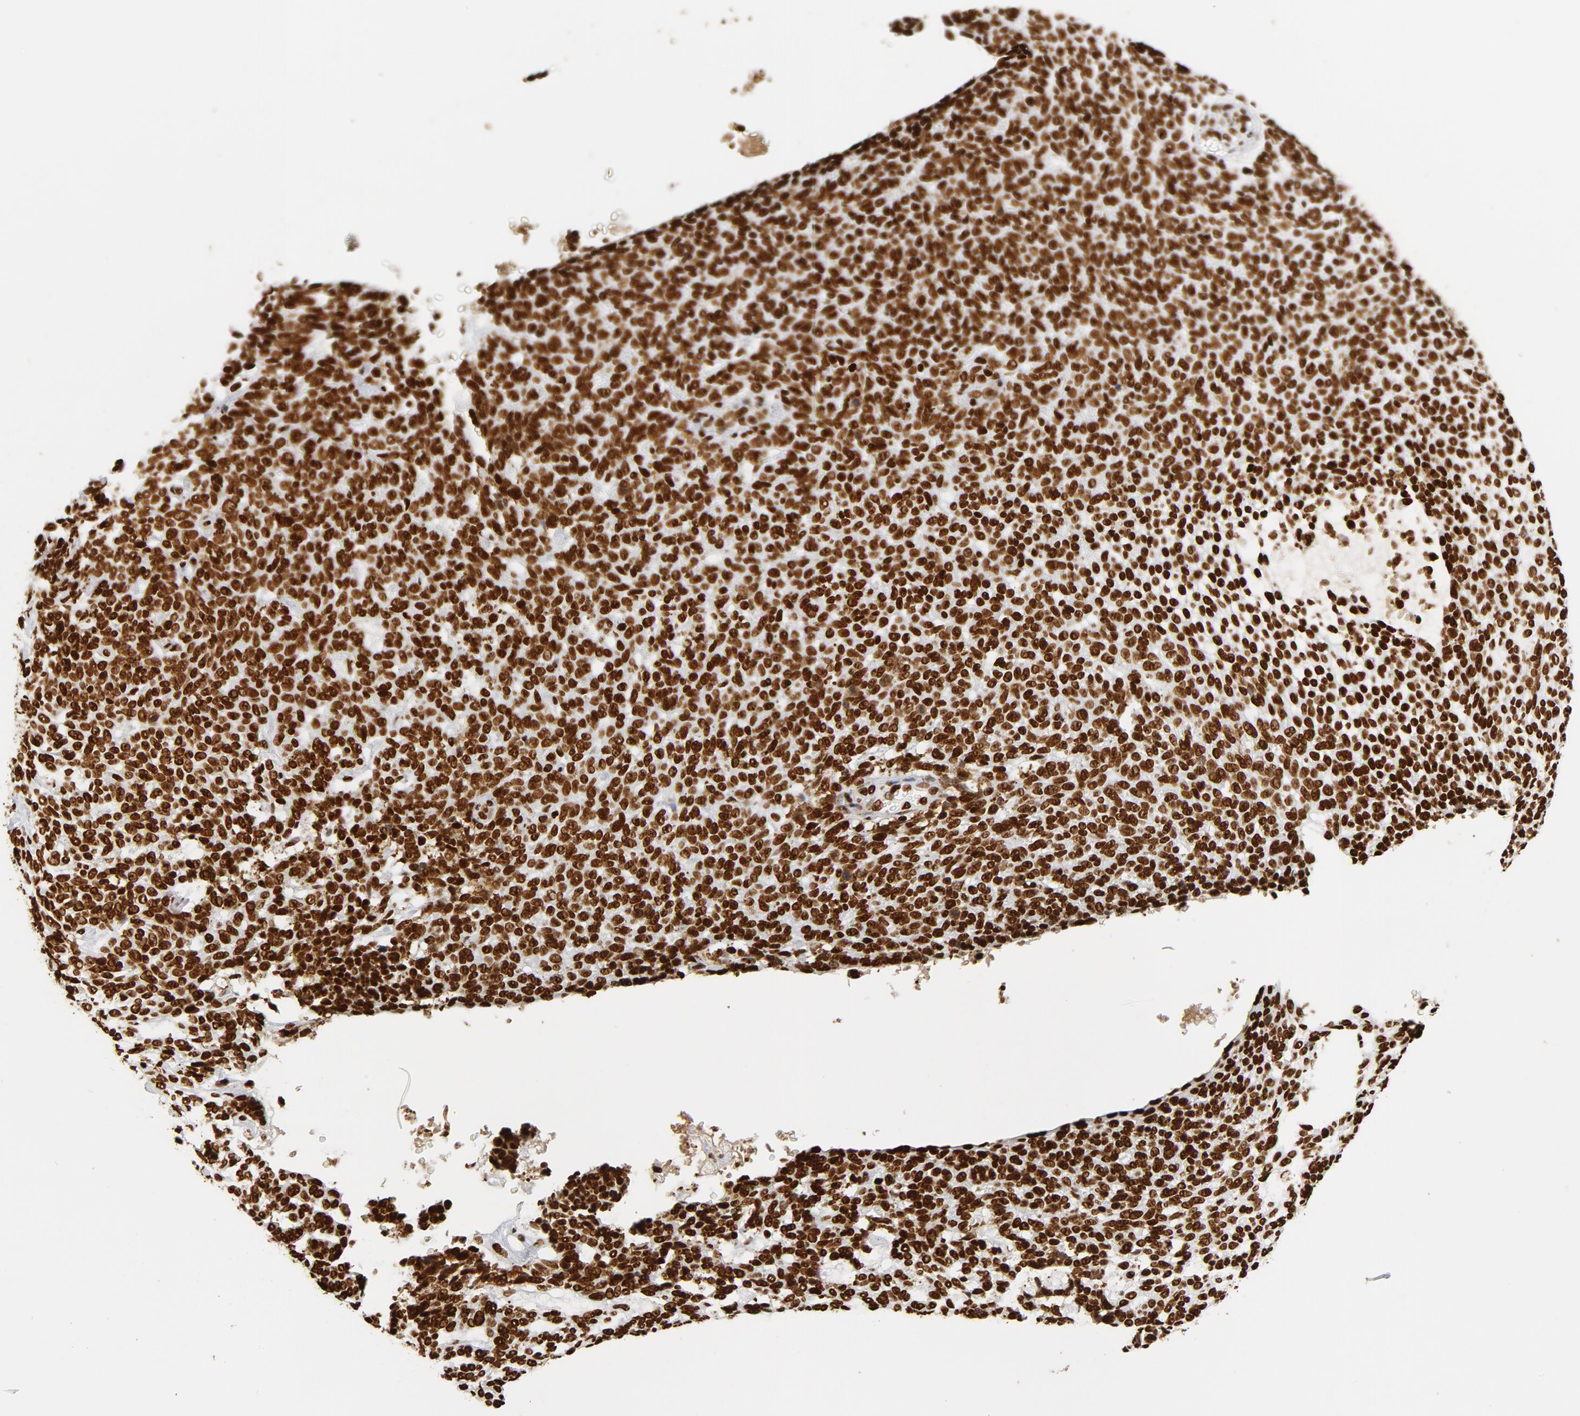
{"staining": {"intensity": "strong", "quantity": ">75%", "location": "nuclear"}, "tissue": "skin cancer", "cell_type": "Tumor cells", "image_type": "cancer", "snomed": [{"axis": "morphology", "description": "Normal tissue, NOS"}, {"axis": "morphology", "description": "Basal cell carcinoma"}, {"axis": "topography", "description": "Skin"}], "caption": "A micrograph showing strong nuclear positivity in approximately >75% of tumor cells in skin cancer, as visualized by brown immunohistochemical staining.", "gene": "XRCC6", "patient": {"sex": "male", "age": 87}}